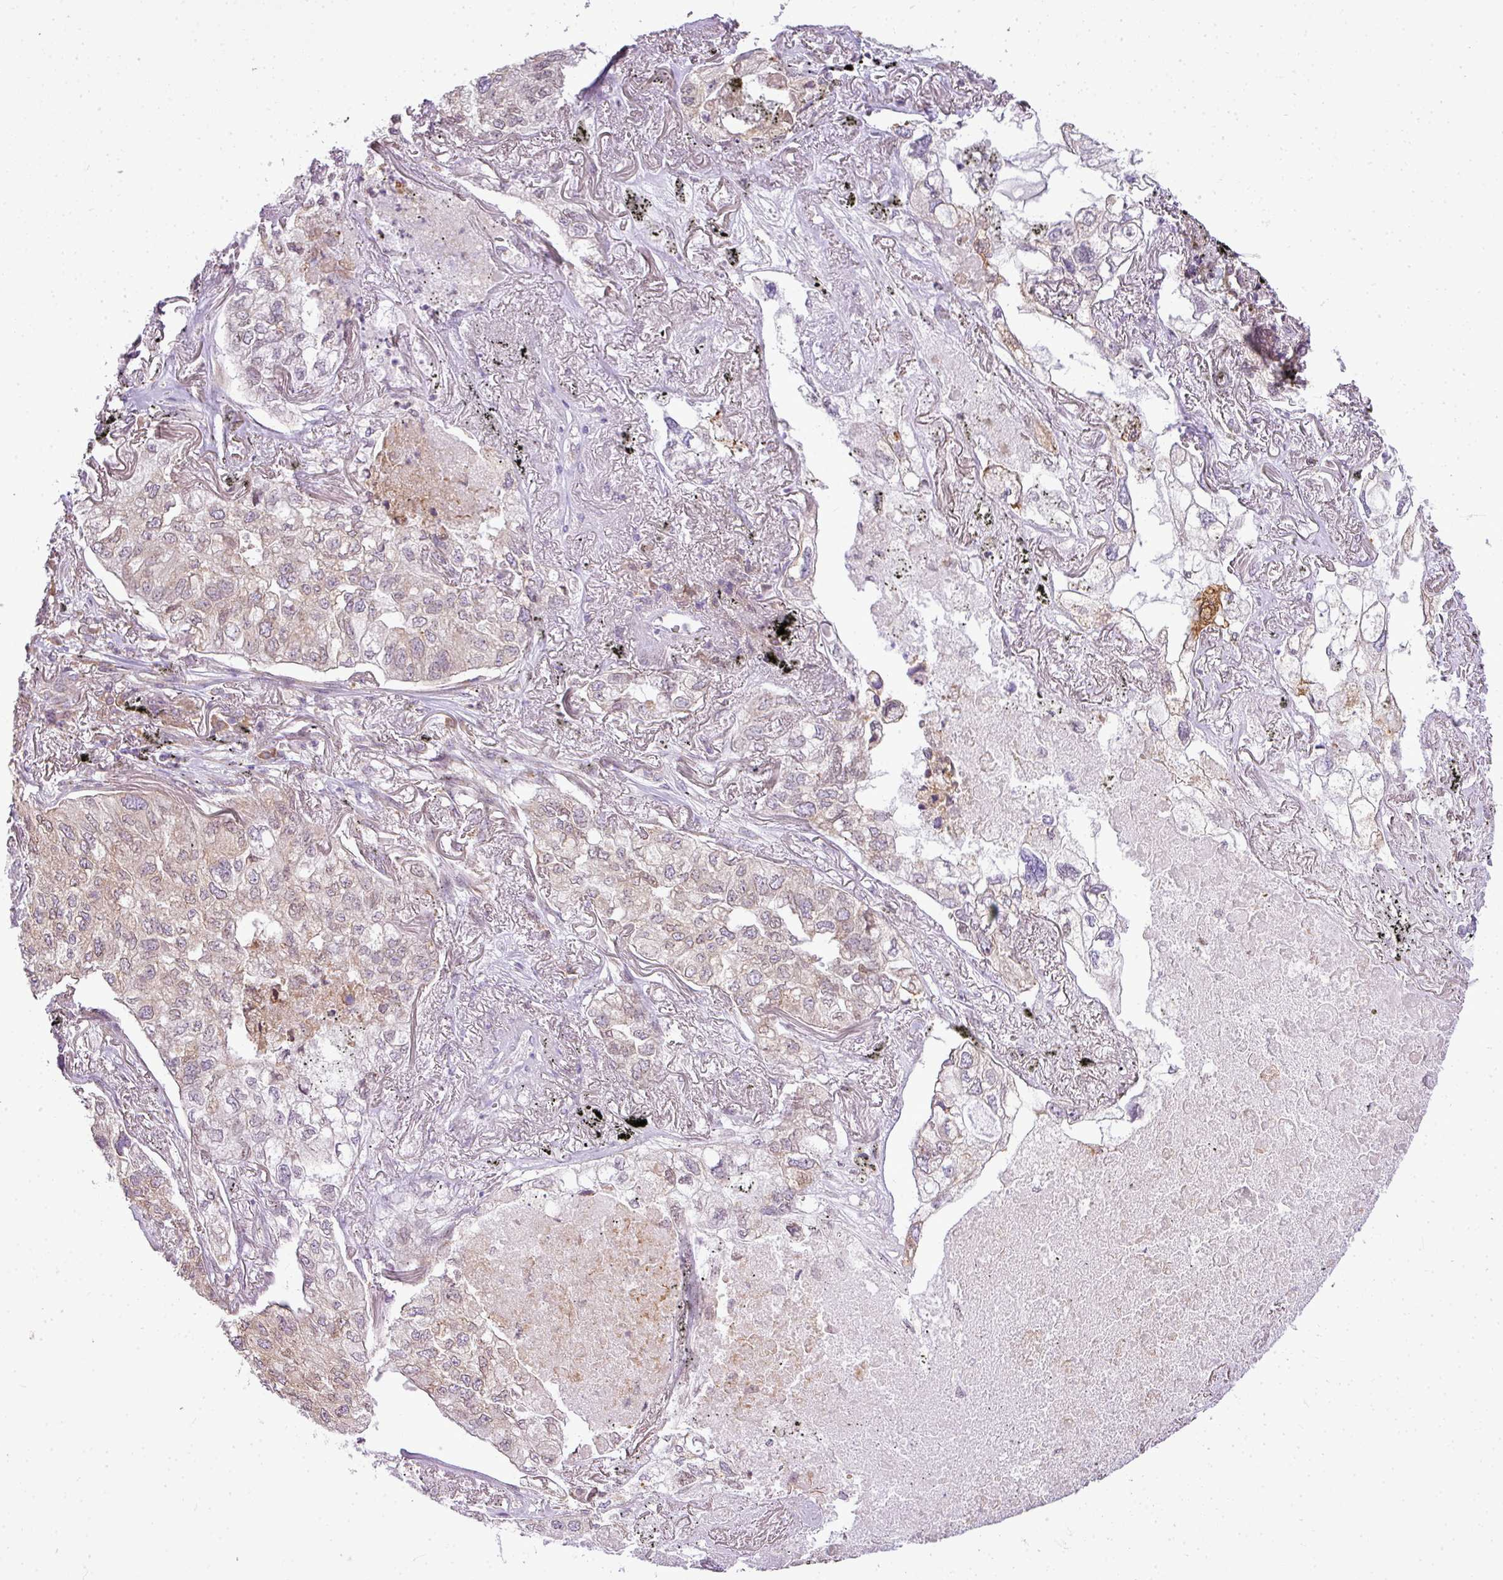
{"staining": {"intensity": "weak", "quantity": "<25%", "location": "nuclear"}, "tissue": "lung cancer", "cell_type": "Tumor cells", "image_type": "cancer", "snomed": [{"axis": "morphology", "description": "Adenocarcinoma, NOS"}, {"axis": "topography", "description": "Lung"}], "caption": "Tumor cells are negative for protein expression in human lung cancer (adenocarcinoma).", "gene": "COX18", "patient": {"sex": "male", "age": 65}}